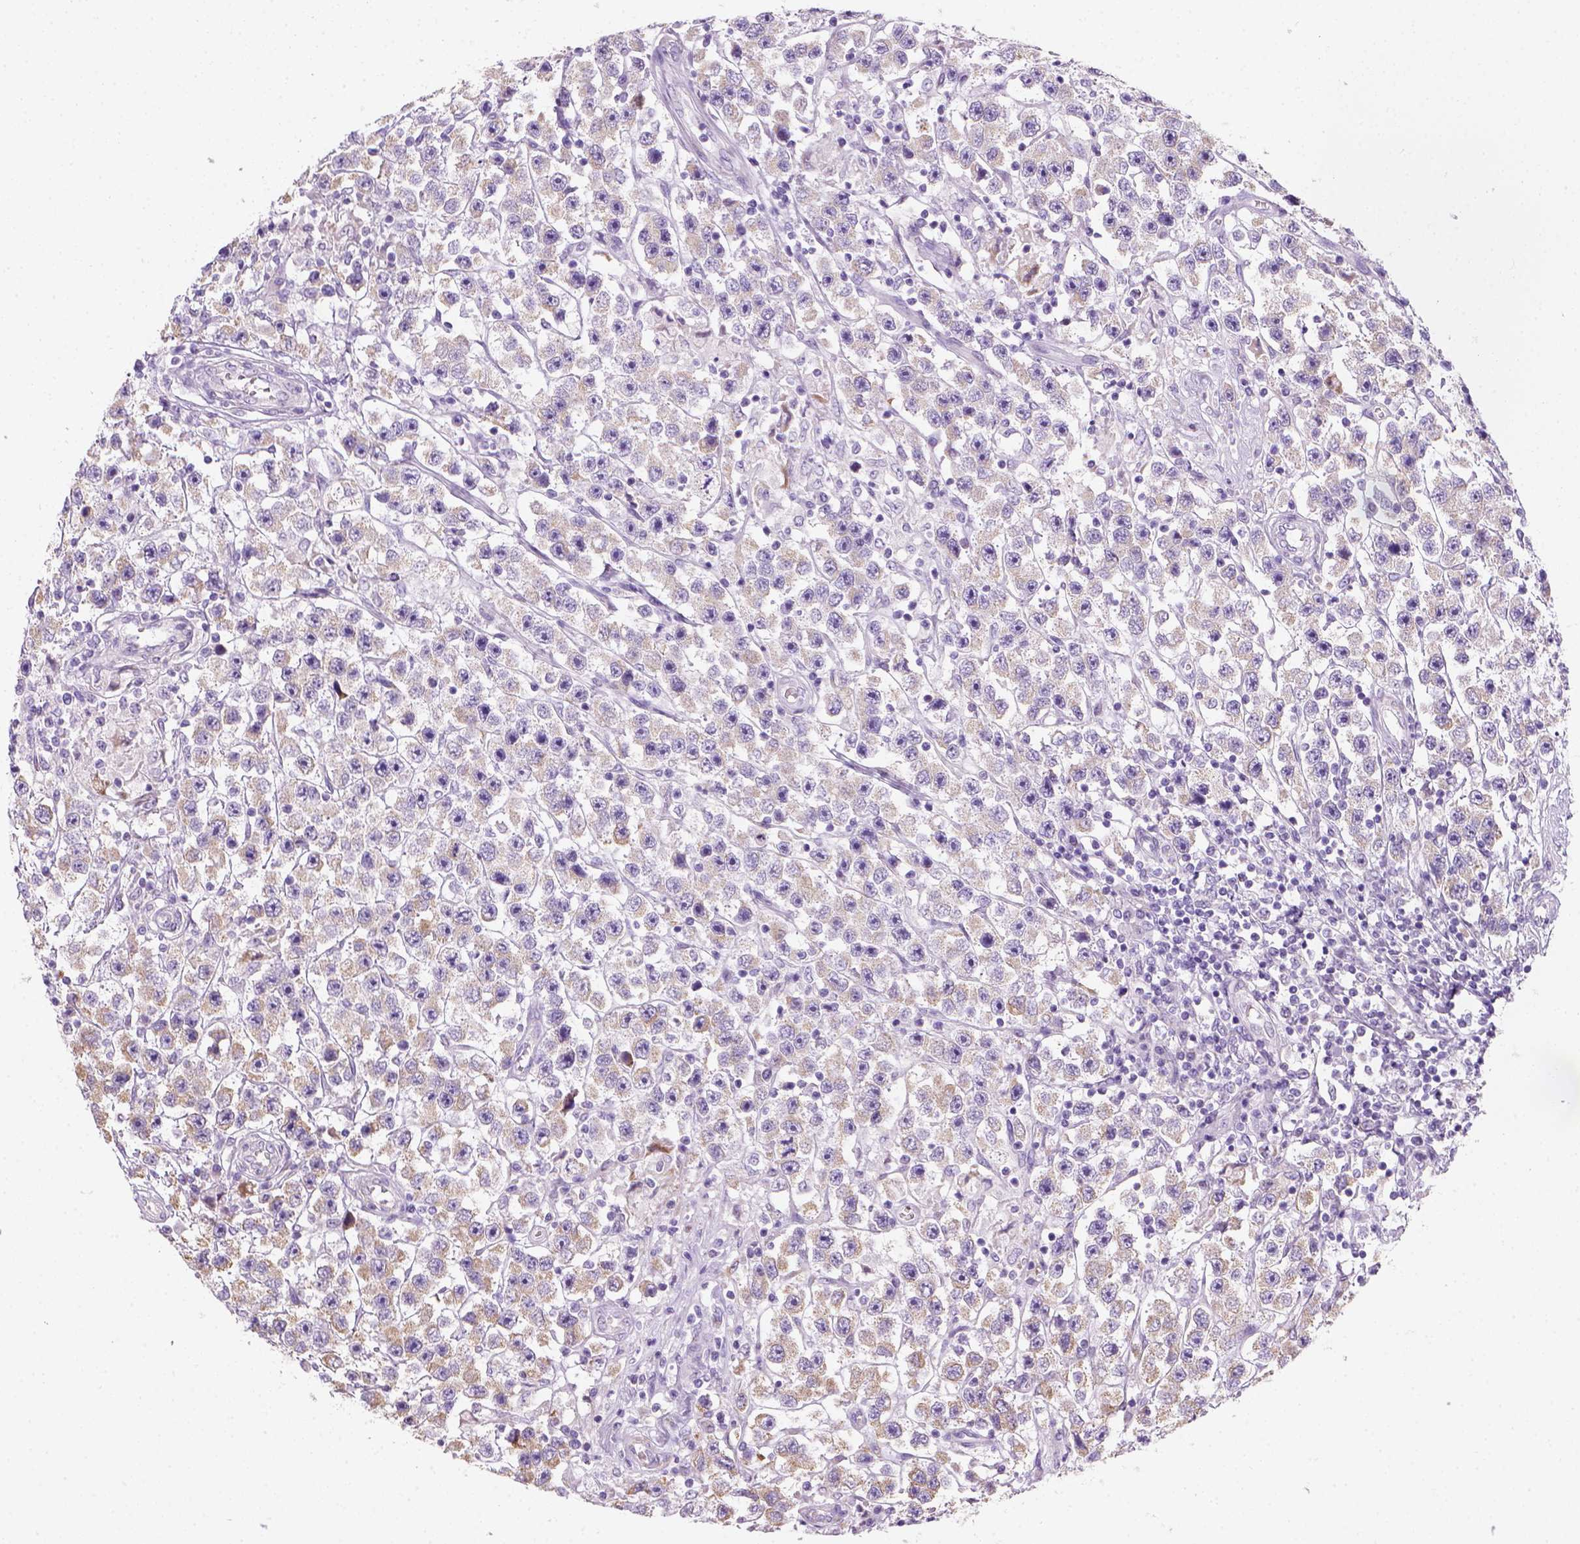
{"staining": {"intensity": "weak", "quantity": "25%-75%", "location": "cytoplasmic/membranous"}, "tissue": "testis cancer", "cell_type": "Tumor cells", "image_type": "cancer", "snomed": [{"axis": "morphology", "description": "Seminoma, NOS"}, {"axis": "topography", "description": "Testis"}], "caption": "Testis cancer (seminoma) was stained to show a protein in brown. There is low levels of weak cytoplasmic/membranous positivity in about 25%-75% of tumor cells. (DAB (3,3'-diaminobenzidine) = brown stain, brightfield microscopy at high magnification).", "gene": "CES2", "patient": {"sex": "male", "age": 45}}